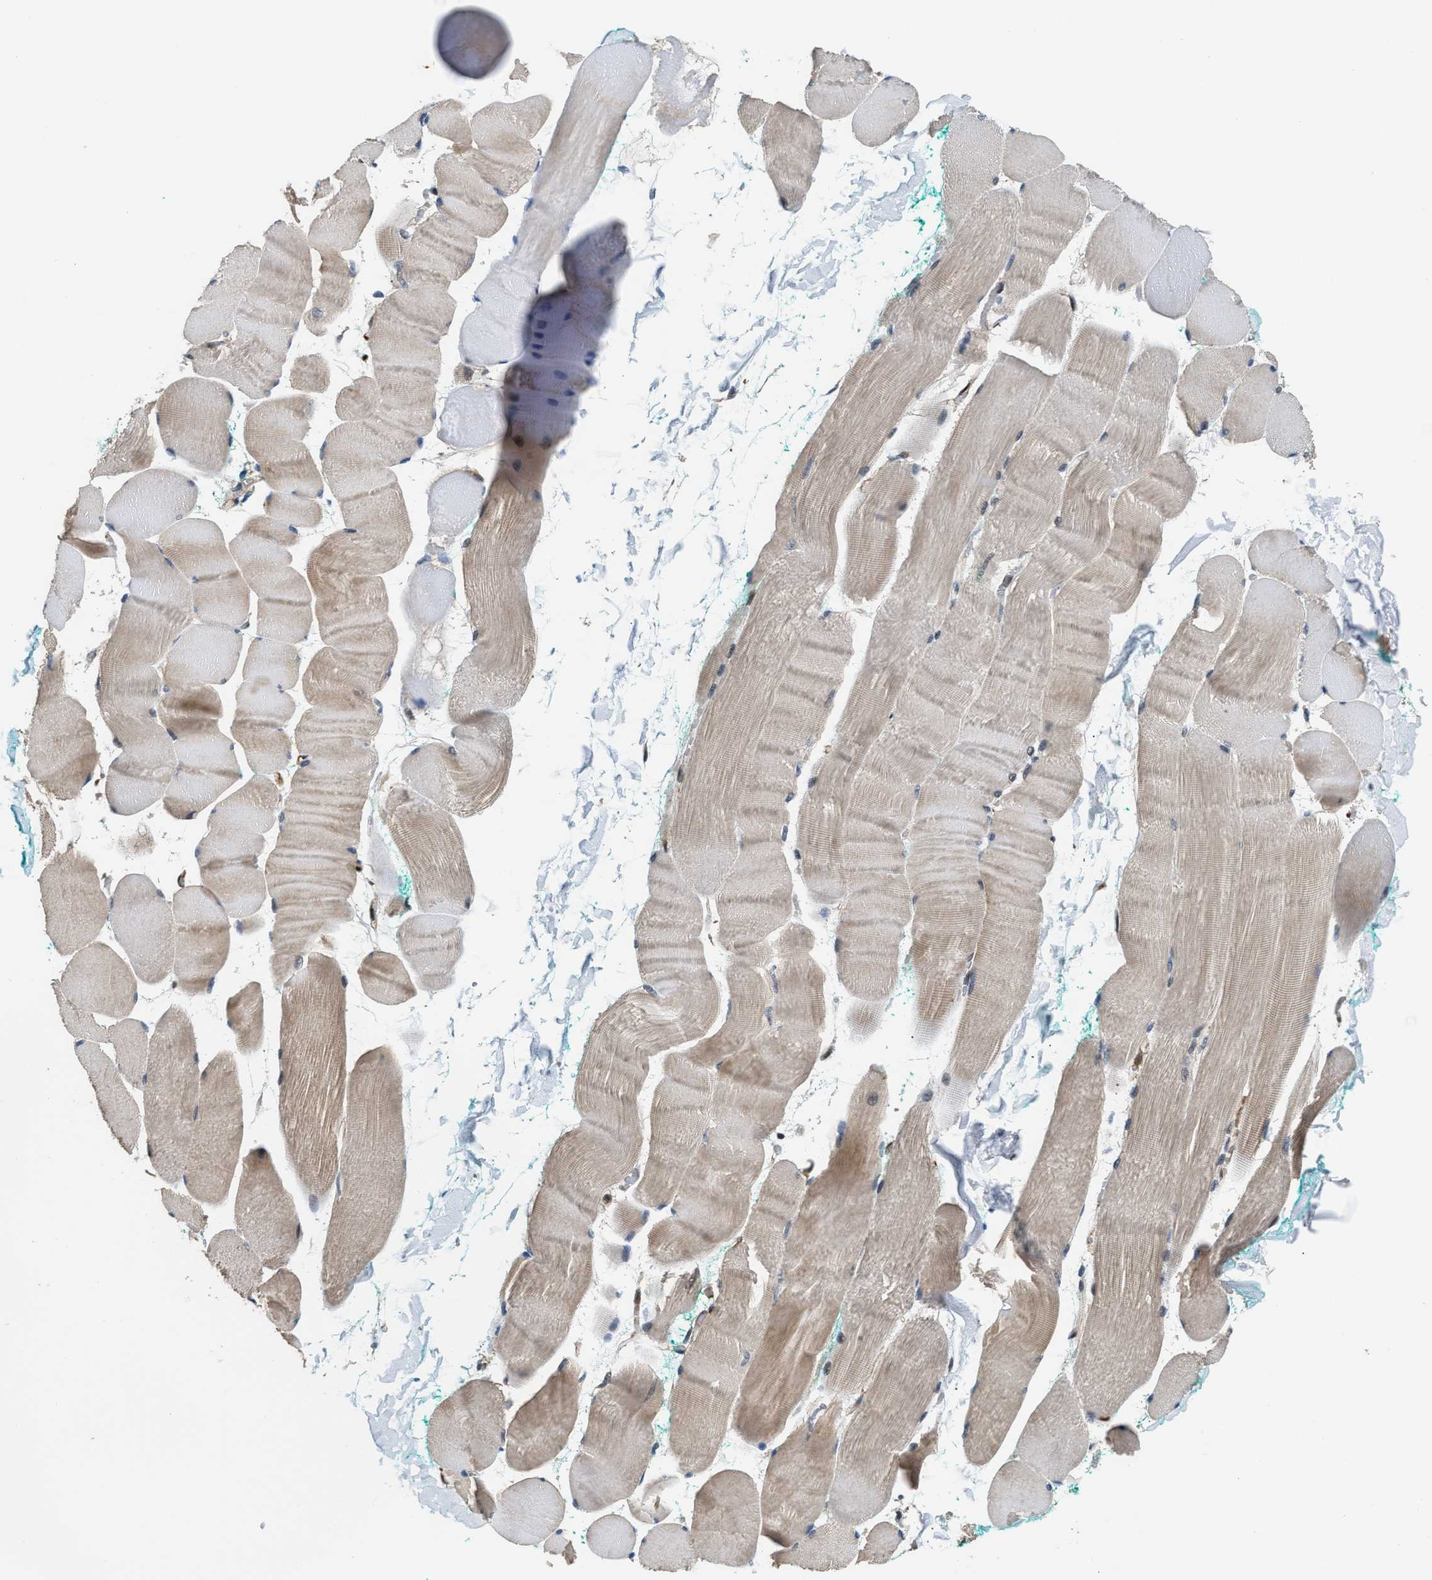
{"staining": {"intensity": "weak", "quantity": ">75%", "location": "cytoplasmic/membranous"}, "tissue": "skeletal muscle", "cell_type": "Myocytes", "image_type": "normal", "snomed": [{"axis": "morphology", "description": "Normal tissue, NOS"}, {"axis": "morphology", "description": "Squamous cell carcinoma, NOS"}, {"axis": "topography", "description": "Skeletal muscle"}], "caption": "Protein analysis of normal skeletal muscle demonstrates weak cytoplasmic/membranous positivity in approximately >75% of myocytes. (DAB (3,3'-diaminobenzidine) IHC, brown staining for protein, blue staining for nuclei).", "gene": "PPA1", "patient": {"sex": "male", "age": 51}}